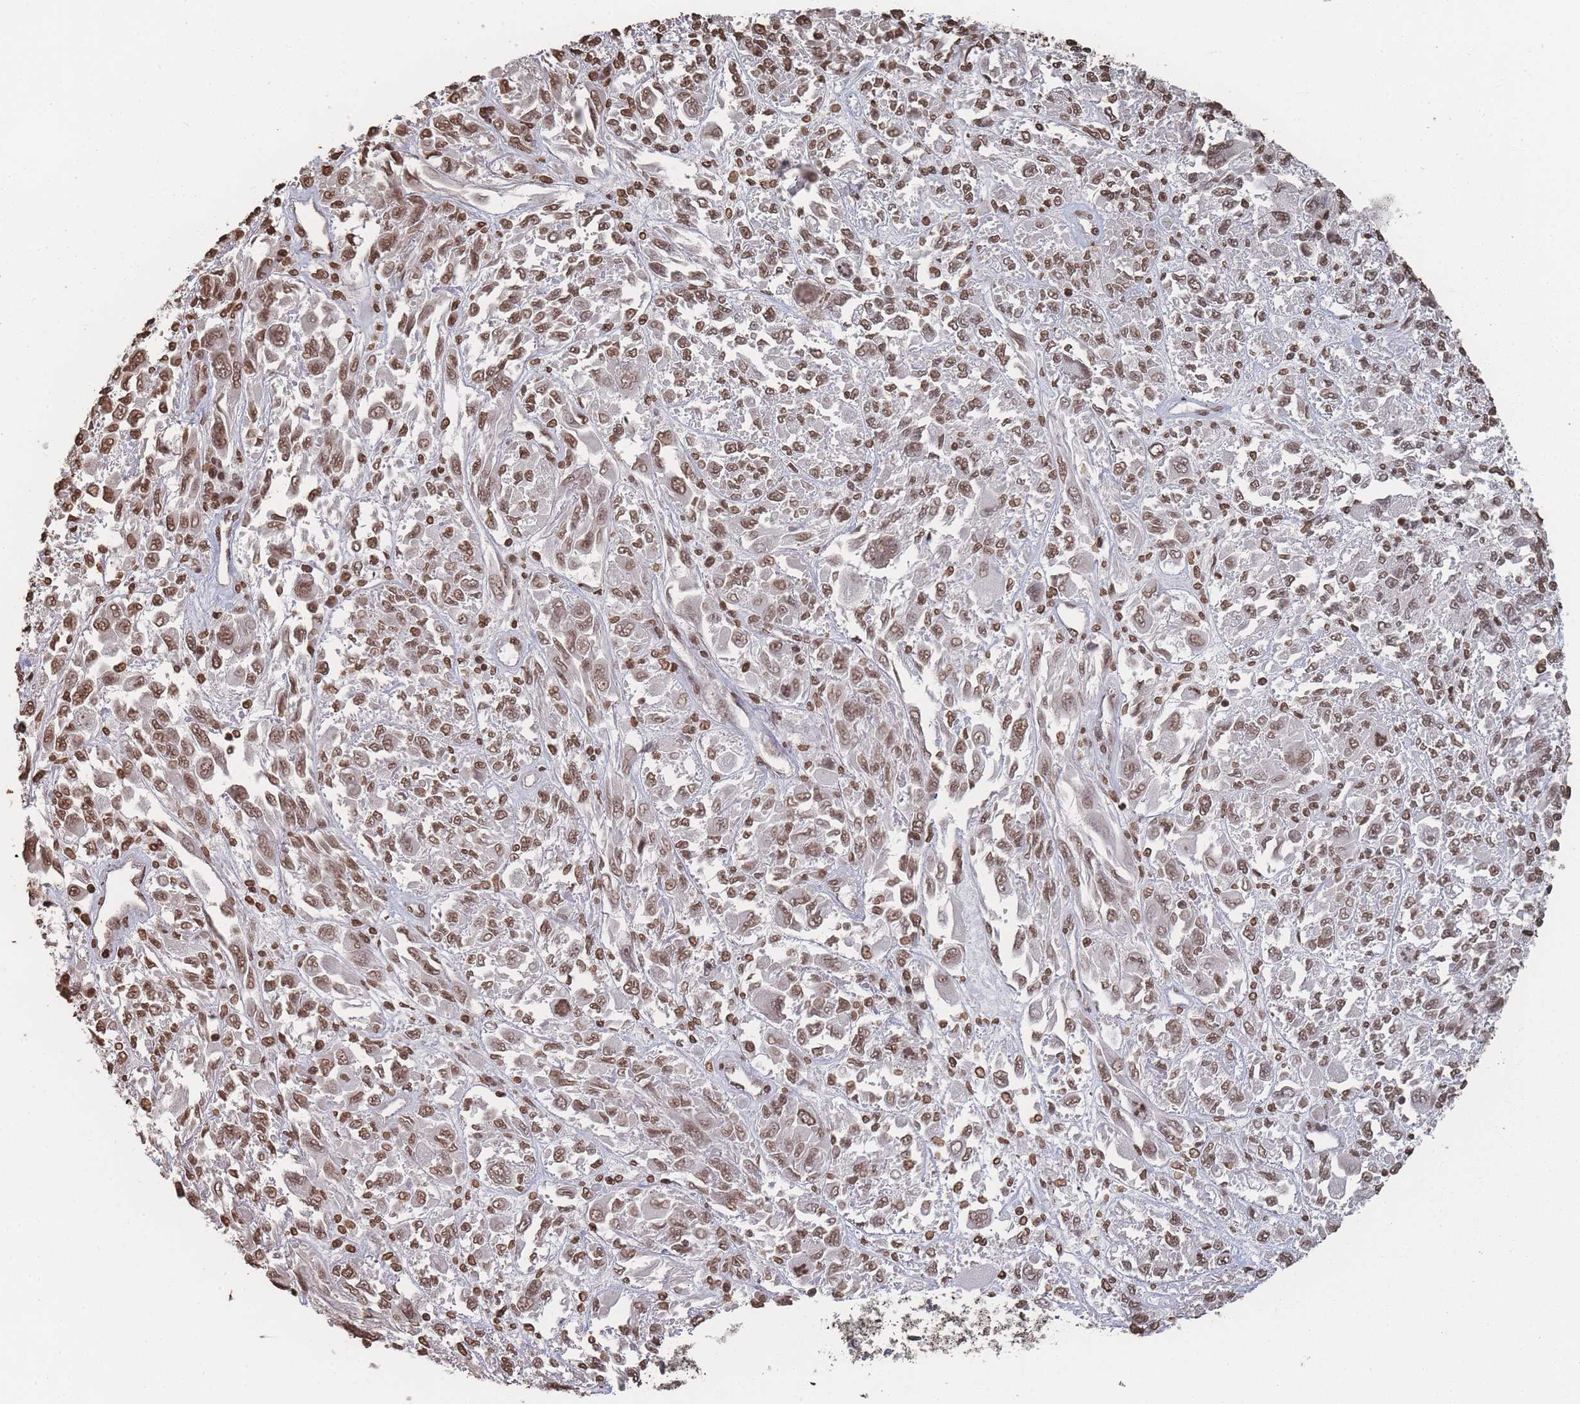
{"staining": {"intensity": "moderate", "quantity": ">75%", "location": "nuclear"}, "tissue": "melanoma", "cell_type": "Tumor cells", "image_type": "cancer", "snomed": [{"axis": "morphology", "description": "Malignant melanoma, NOS"}, {"axis": "topography", "description": "Skin"}], "caption": "Immunohistochemistry micrograph of neoplastic tissue: melanoma stained using immunohistochemistry (IHC) displays medium levels of moderate protein expression localized specifically in the nuclear of tumor cells, appearing as a nuclear brown color.", "gene": "PLEKHG5", "patient": {"sex": "female", "age": 91}}